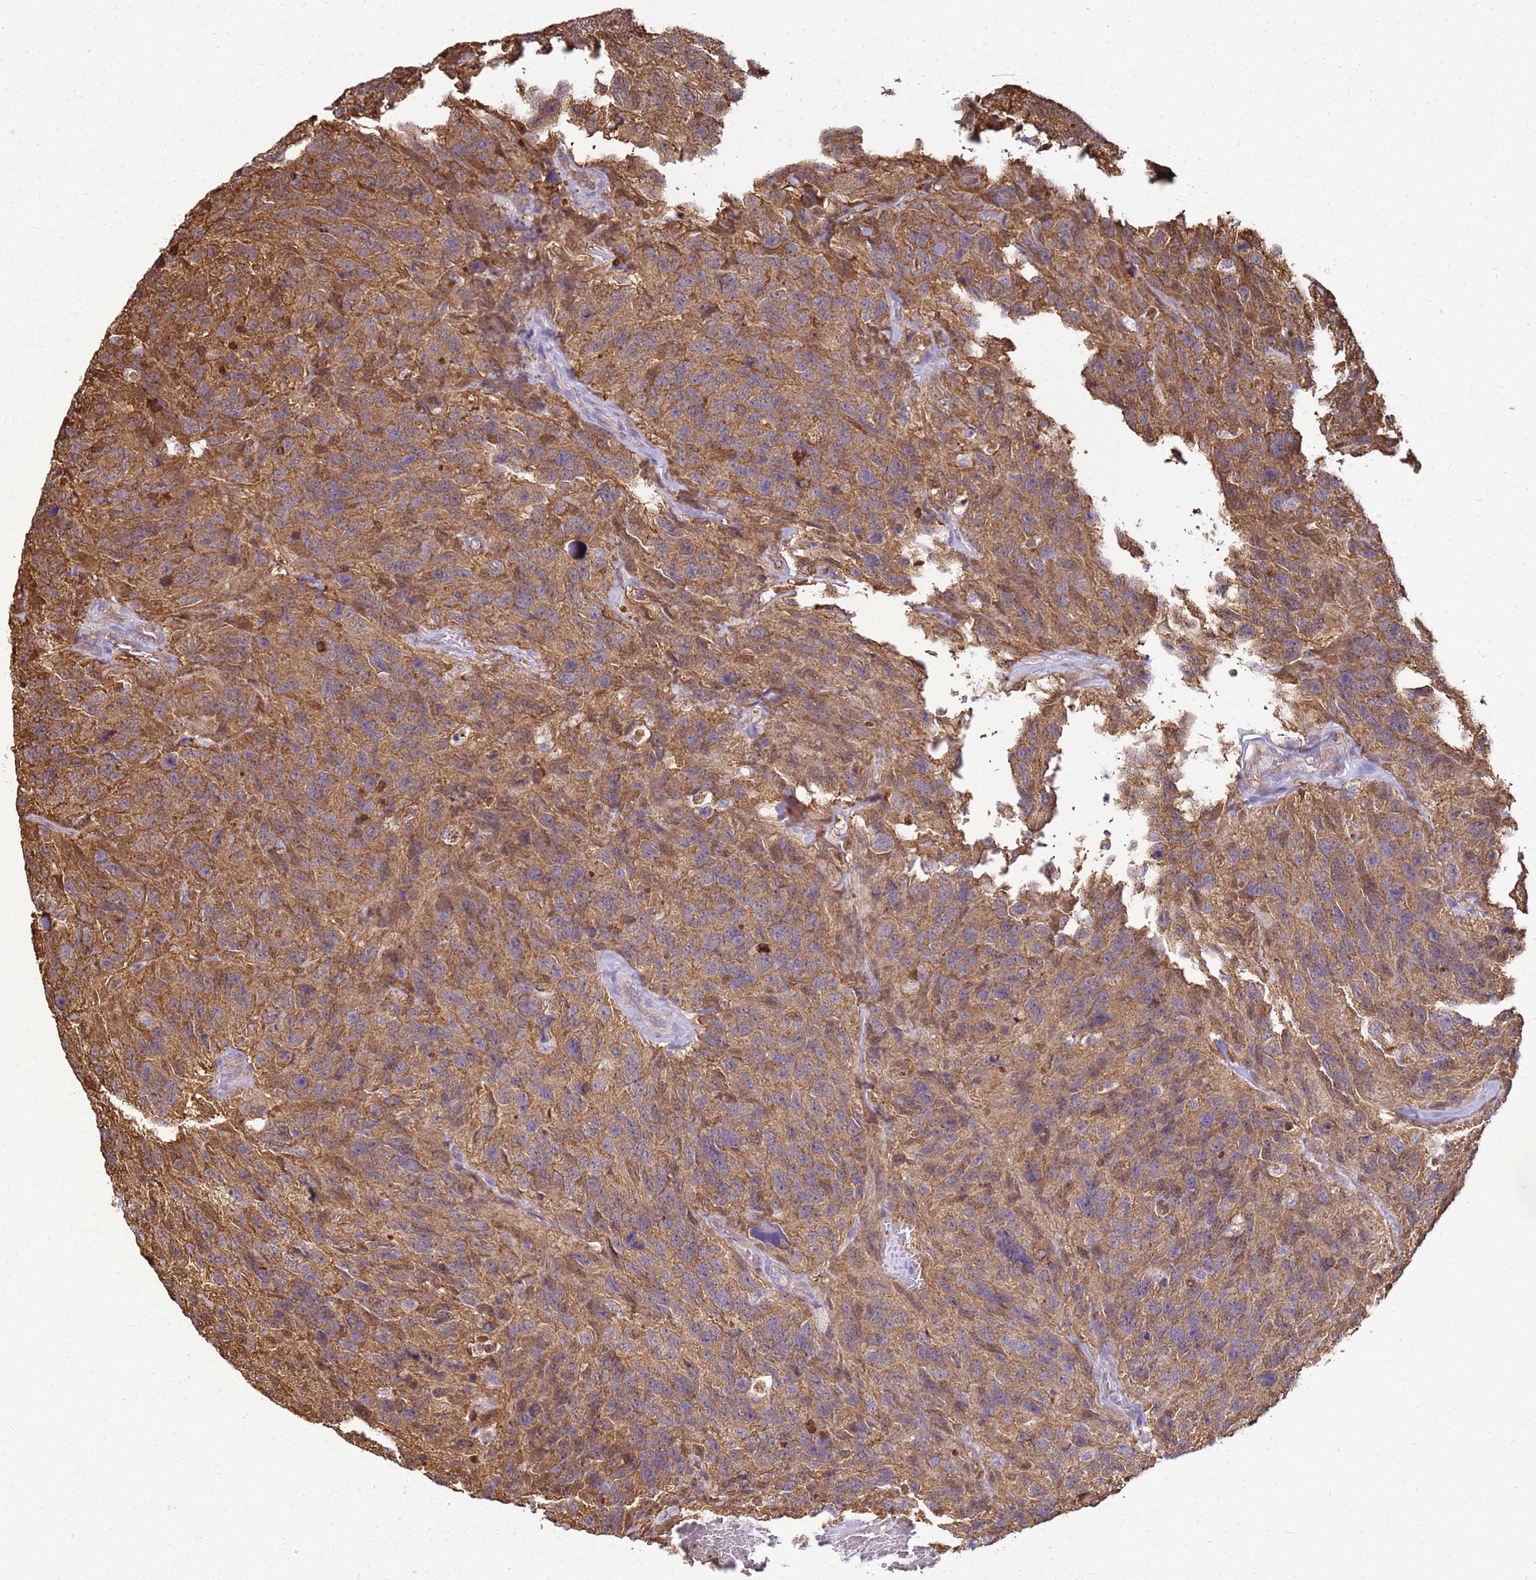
{"staining": {"intensity": "moderate", "quantity": ">75%", "location": "cytoplasmic/membranous"}, "tissue": "glioma", "cell_type": "Tumor cells", "image_type": "cancer", "snomed": [{"axis": "morphology", "description": "Glioma, malignant, High grade"}, {"axis": "topography", "description": "Brain"}], "caption": "The image reveals a brown stain indicating the presence of a protein in the cytoplasmic/membranous of tumor cells in malignant high-grade glioma. (brown staining indicates protein expression, while blue staining denotes nuclei).", "gene": "YWHAE", "patient": {"sex": "male", "age": 69}}